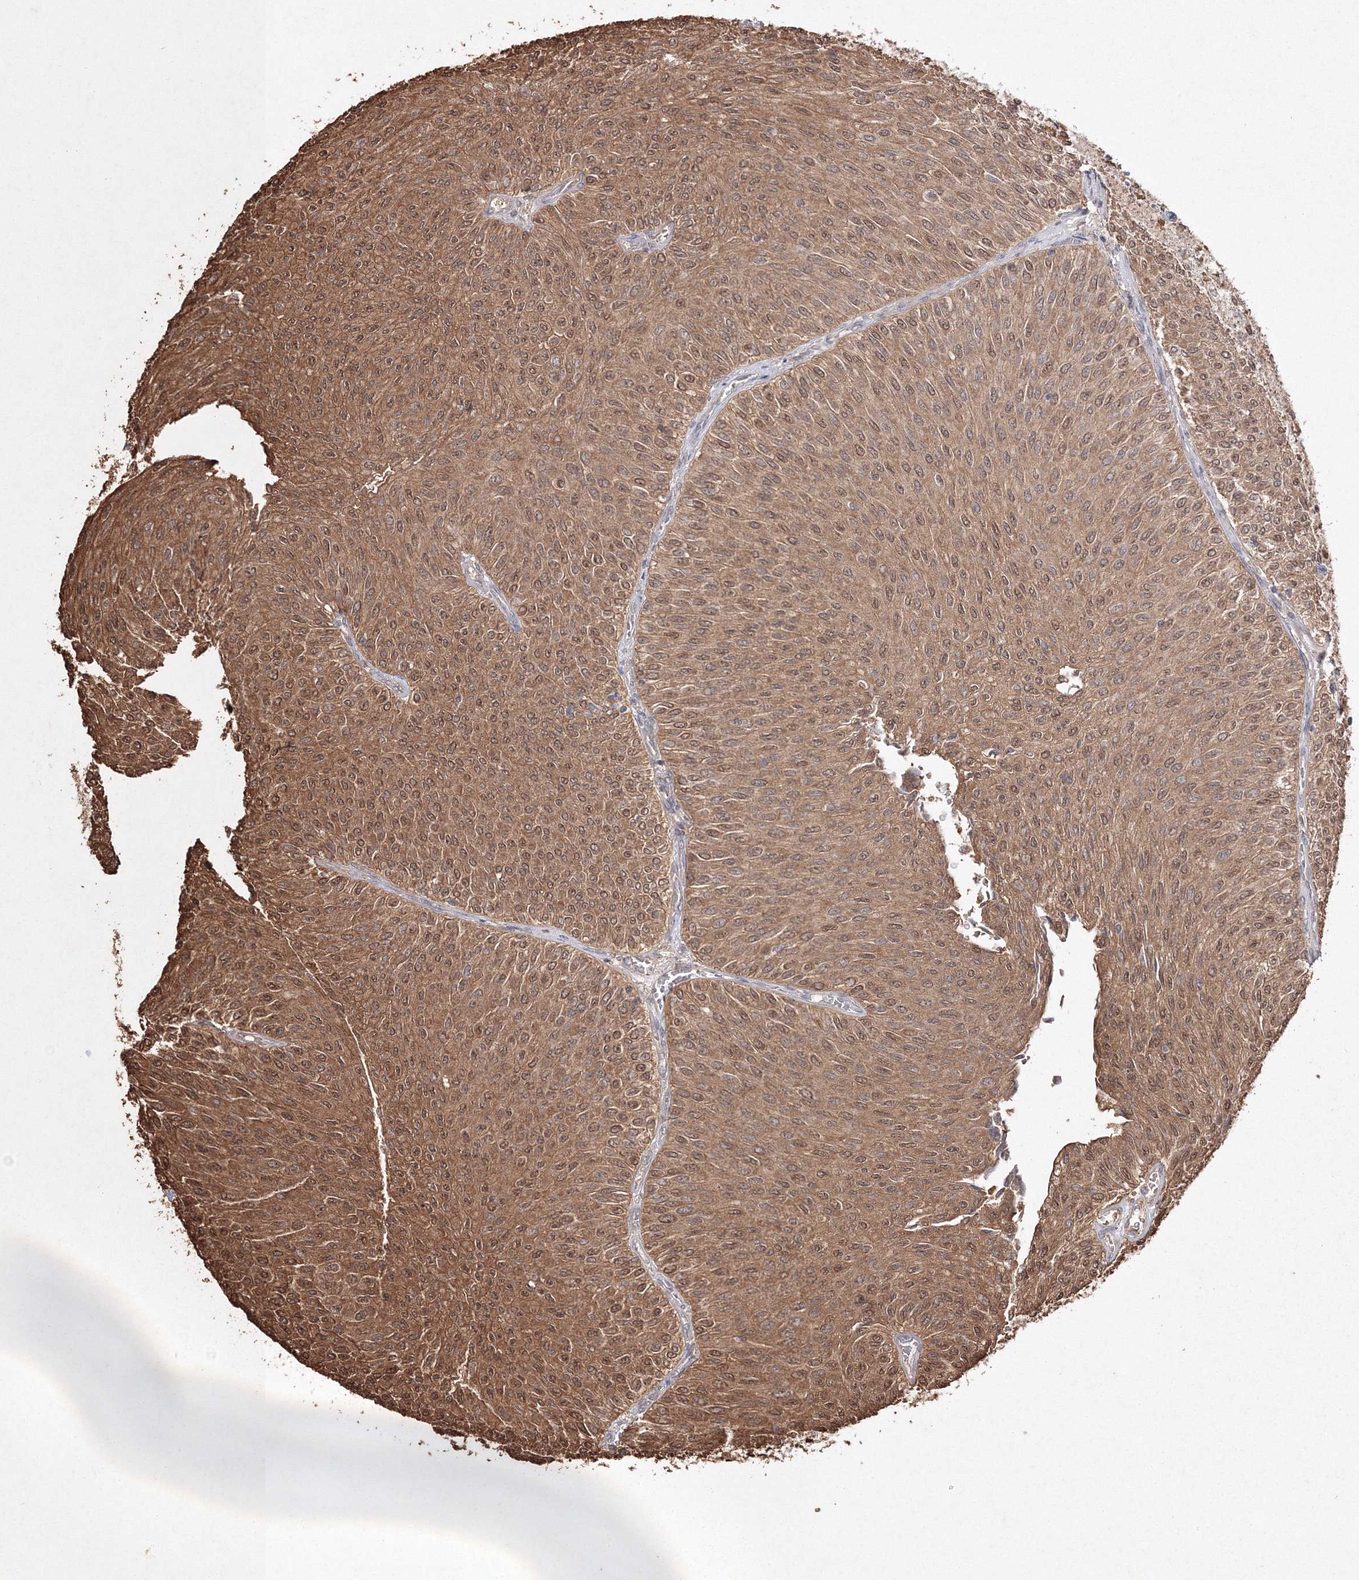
{"staining": {"intensity": "moderate", "quantity": ">75%", "location": "cytoplasmic/membranous,nuclear"}, "tissue": "urothelial cancer", "cell_type": "Tumor cells", "image_type": "cancer", "snomed": [{"axis": "morphology", "description": "Urothelial carcinoma, Low grade"}, {"axis": "topography", "description": "Urinary bladder"}], "caption": "Human low-grade urothelial carcinoma stained for a protein (brown) exhibits moderate cytoplasmic/membranous and nuclear positive positivity in approximately >75% of tumor cells.", "gene": "S100A11", "patient": {"sex": "male", "age": 78}}